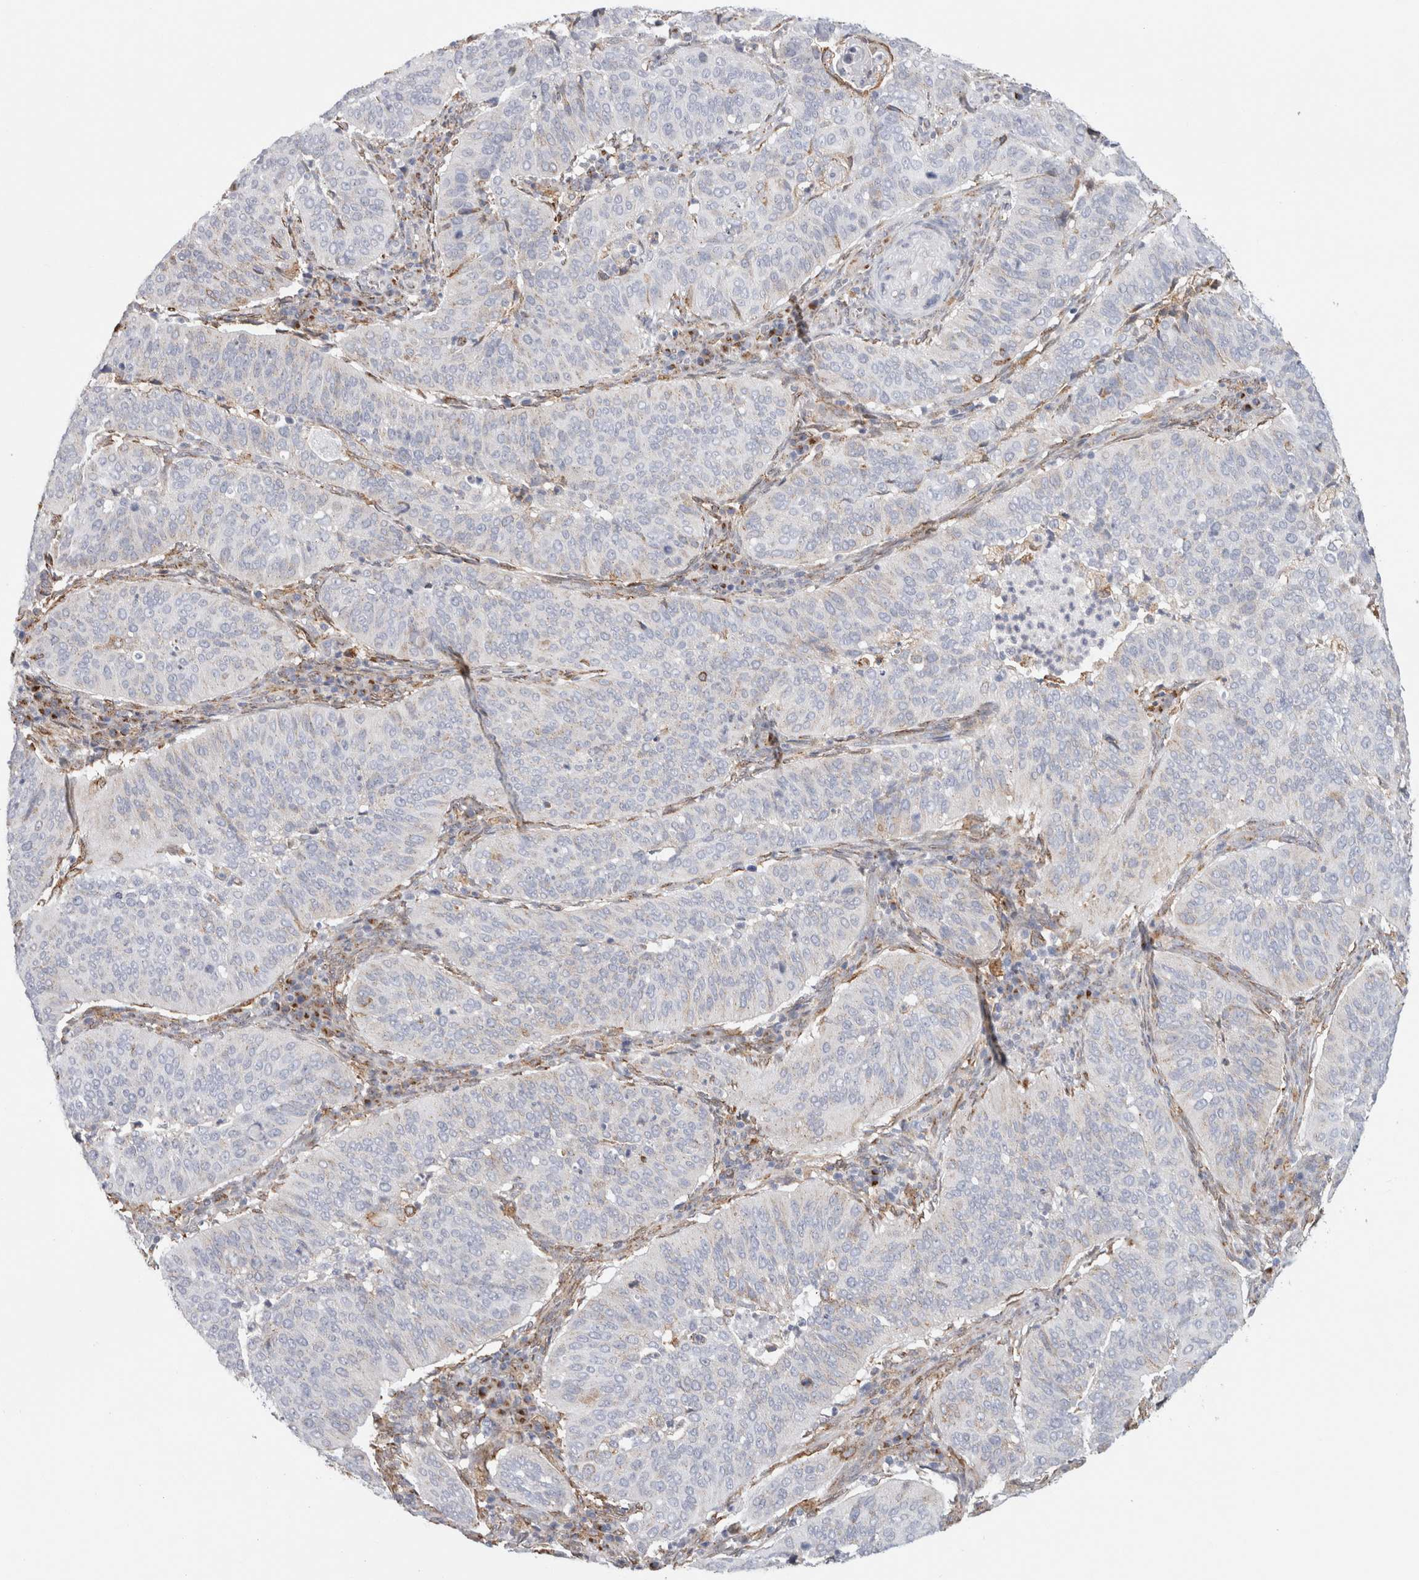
{"staining": {"intensity": "moderate", "quantity": "<25%", "location": "cytoplasmic/membranous"}, "tissue": "cervical cancer", "cell_type": "Tumor cells", "image_type": "cancer", "snomed": [{"axis": "morphology", "description": "Normal tissue, NOS"}, {"axis": "morphology", "description": "Squamous cell carcinoma, NOS"}, {"axis": "topography", "description": "Cervix"}], "caption": "Immunohistochemistry of cervical squamous cell carcinoma displays low levels of moderate cytoplasmic/membranous positivity in approximately <25% of tumor cells.", "gene": "MCFD2", "patient": {"sex": "female", "age": 39}}